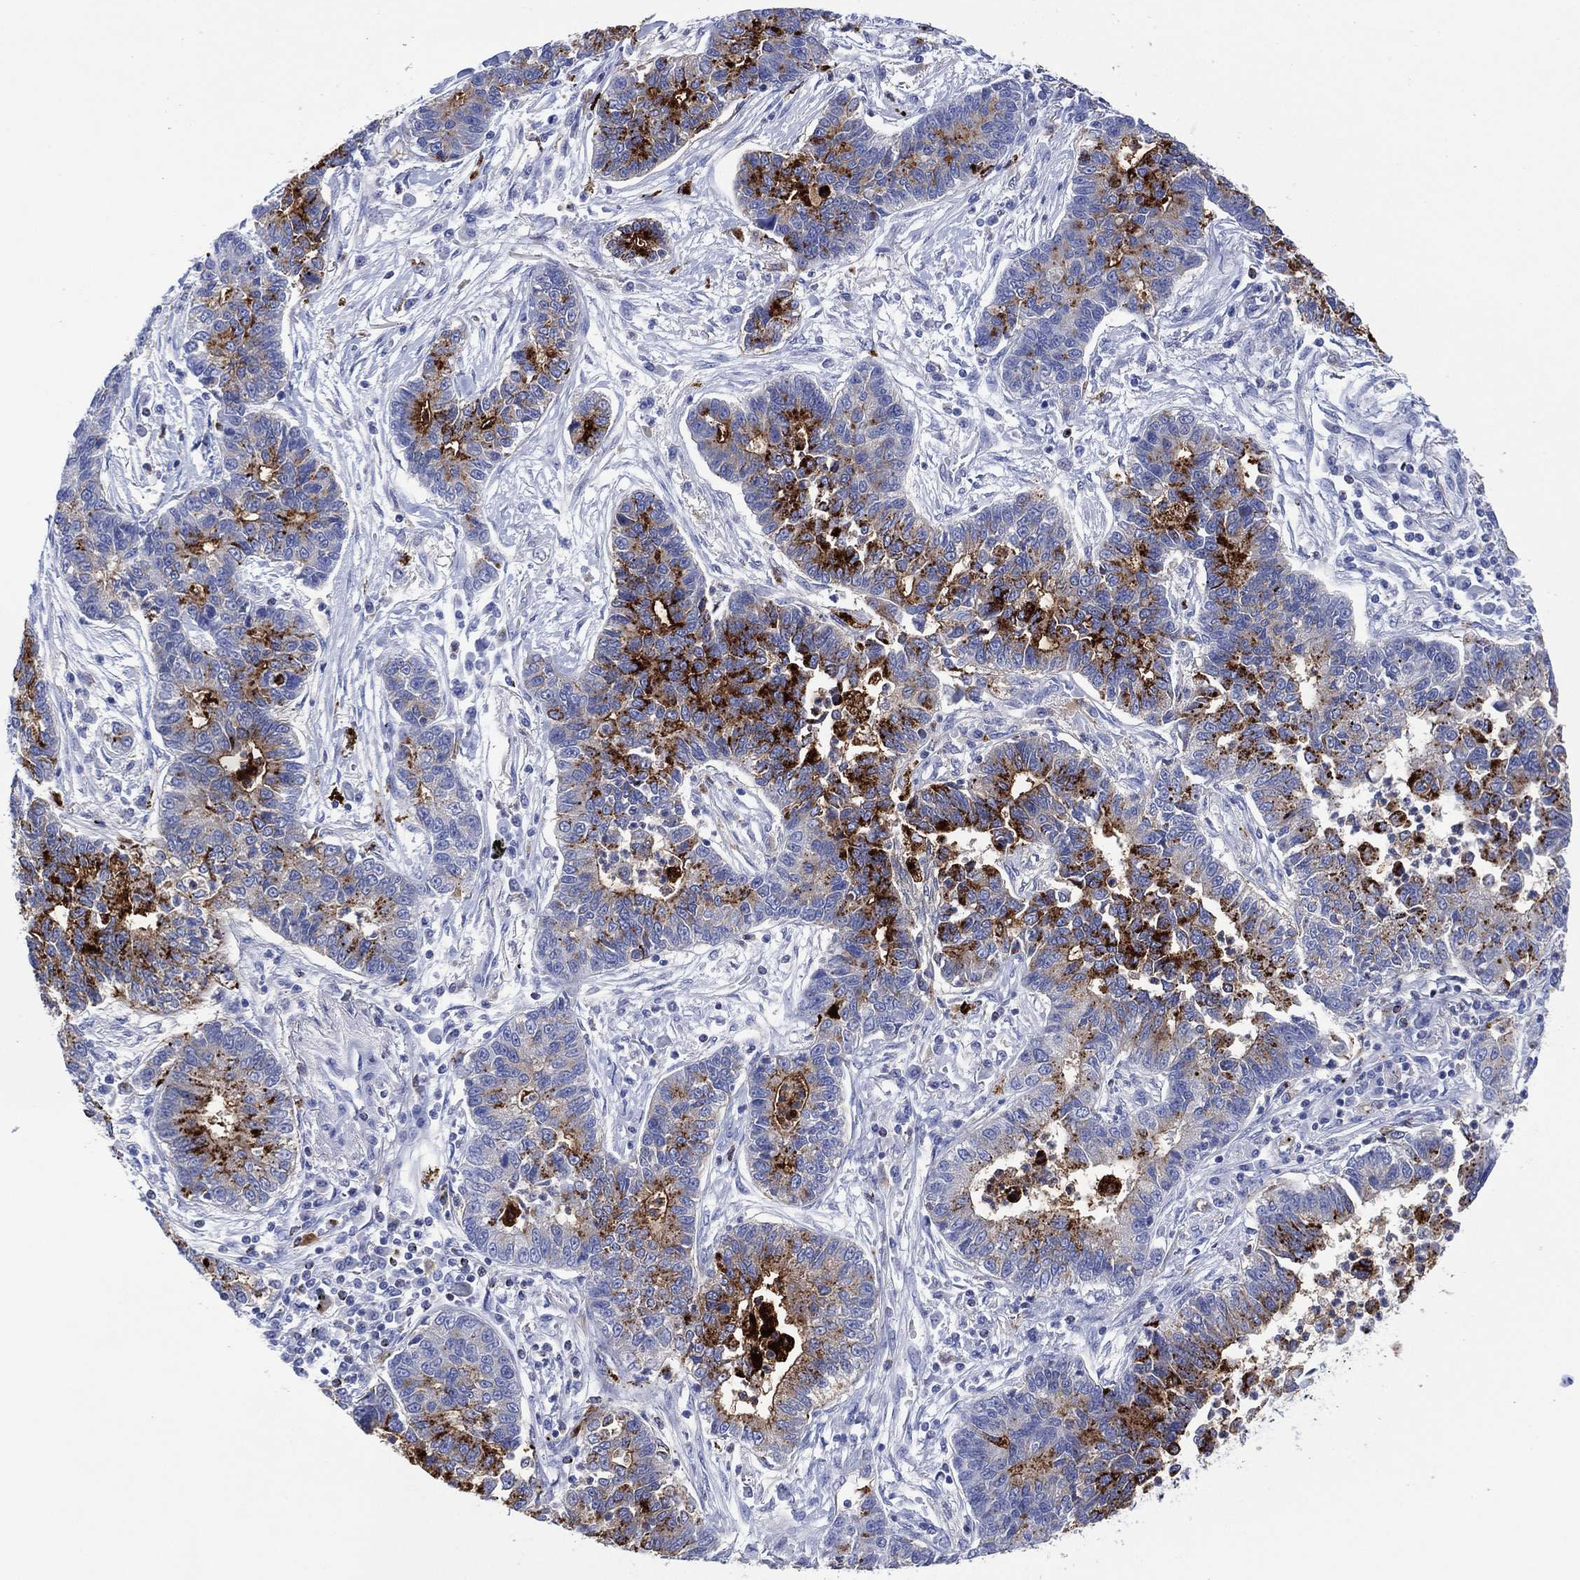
{"staining": {"intensity": "strong", "quantity": "<25%", "location": "cytoplasmic/membranous"}, "tissue": "lung cancer", "cell_type": "Tumor cells", "image_type": "cancer", "snomed": [{"axis": "morphology", "description": "Adenocarcinoma, NOS"}, {"axis": "topography", "description": "Lung"}], "caption": "High-magnification brightfield microscopy of lung cancer (adenocarcinoma) stained with DAB (brown) and counterstained with hematoxylin (blue). tumor cells exhibit strong cytoplasmic/membranous staining is identified in about<25% of cells.", "gene": "DPP4", "patient": {"sex": "female", "age": 57}}